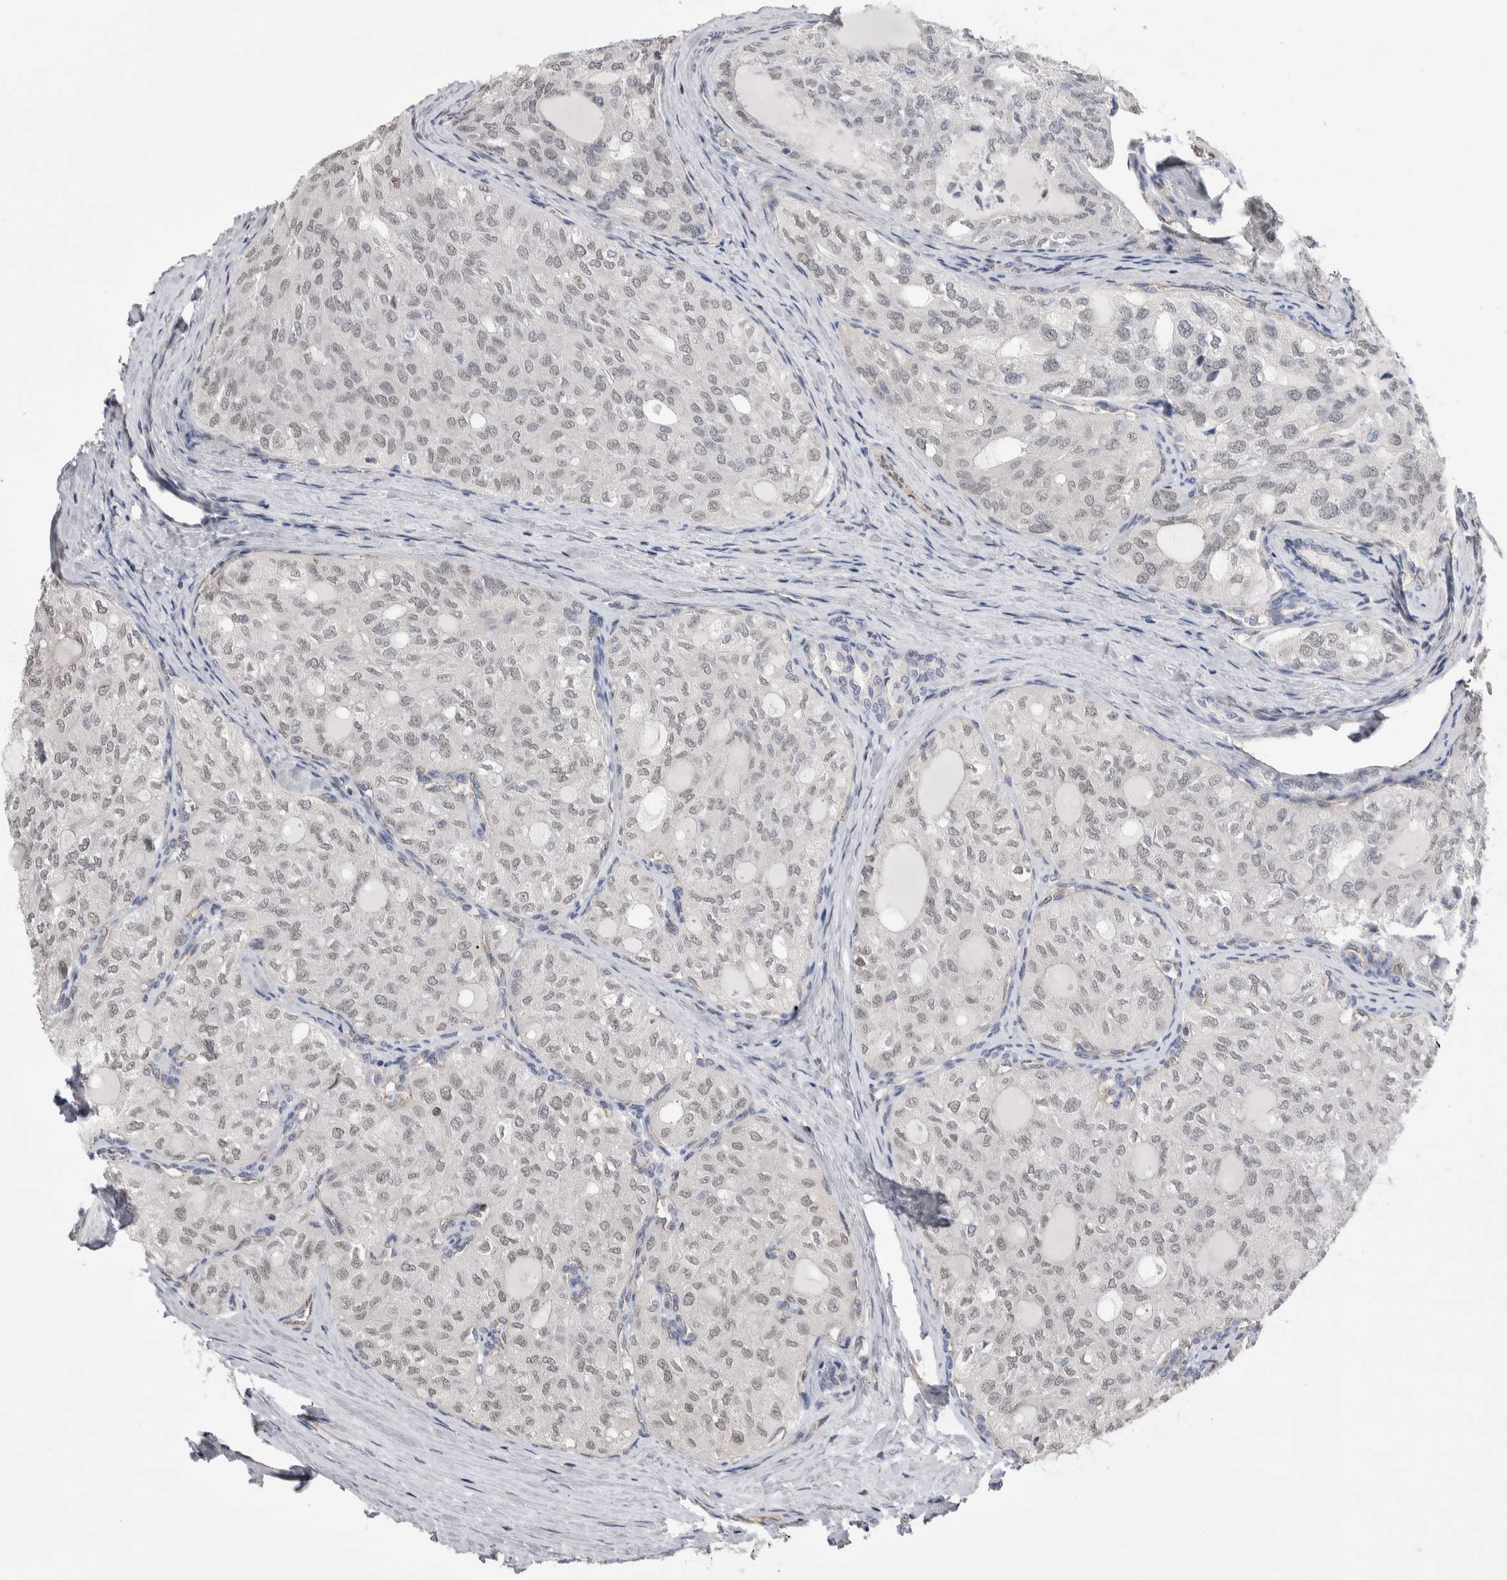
{"staining": {"intensity": "negative", "quantity": "none", "location": "none"}, "tissue": "thyroid cancer", "cell_type": "Tumor cells", "image_type": "cancer", "snomed": [{"axis": "morphology", "description": "Follicular adenoma carcinoma, NOS"}, {"axis": "topography", "description": "Thyroid gland"}], "caption": "Thyroid cancer stained for a protein using immunohistochemistry shows no staining tumor cells.", "gene": "ZBTB49", "patient": {"sex": "male", "age": 75}}